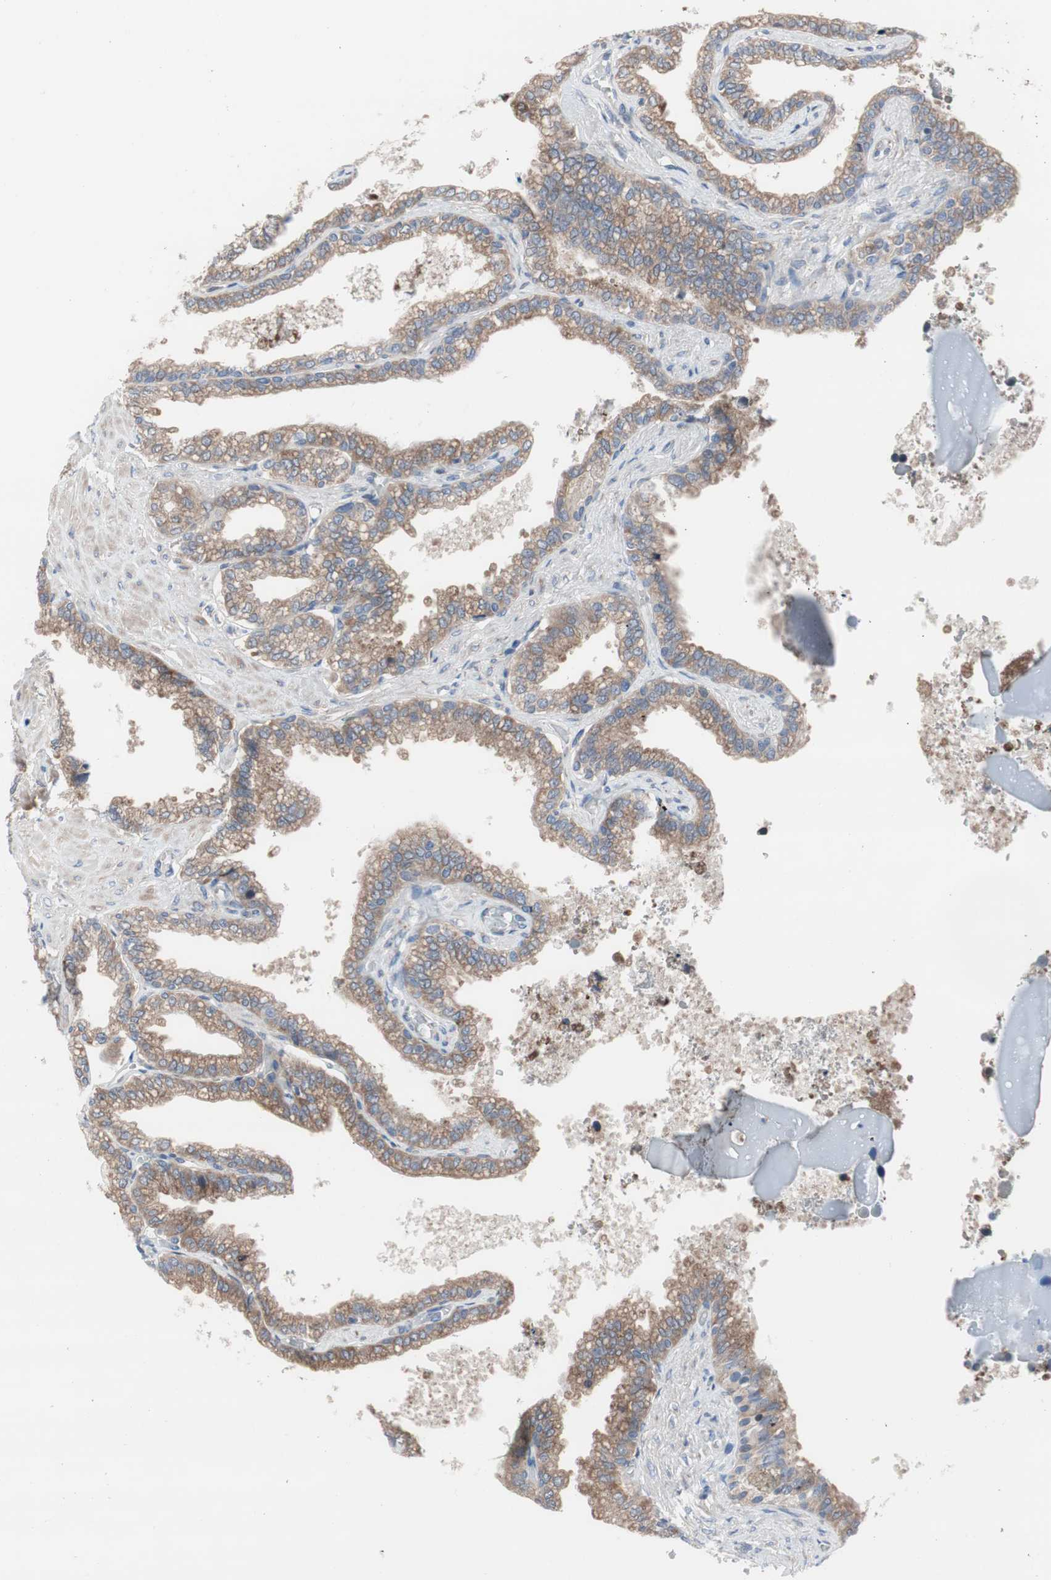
{"staining": {"intensity": "weak", "quantity": ">75%", "location": "cytoplasmic/membranous"}, "tissue": "seminal vesicle", "cell_type": "Glandular cells", "image_type": "normal", "snomed": [{"axis": "morphology", "description": "Normal tissue, NOS"}, {"axis": "topography", "description": "Seminal veicle"}], "caption": "Weak cytoplasmic/membranous expression for a protein is seen in about >75% of glandular cells of benign seminal vesicle using immunohistochemistry.", "gene": "KANSL1", "patient": {"sex": "male", "age": 46}}